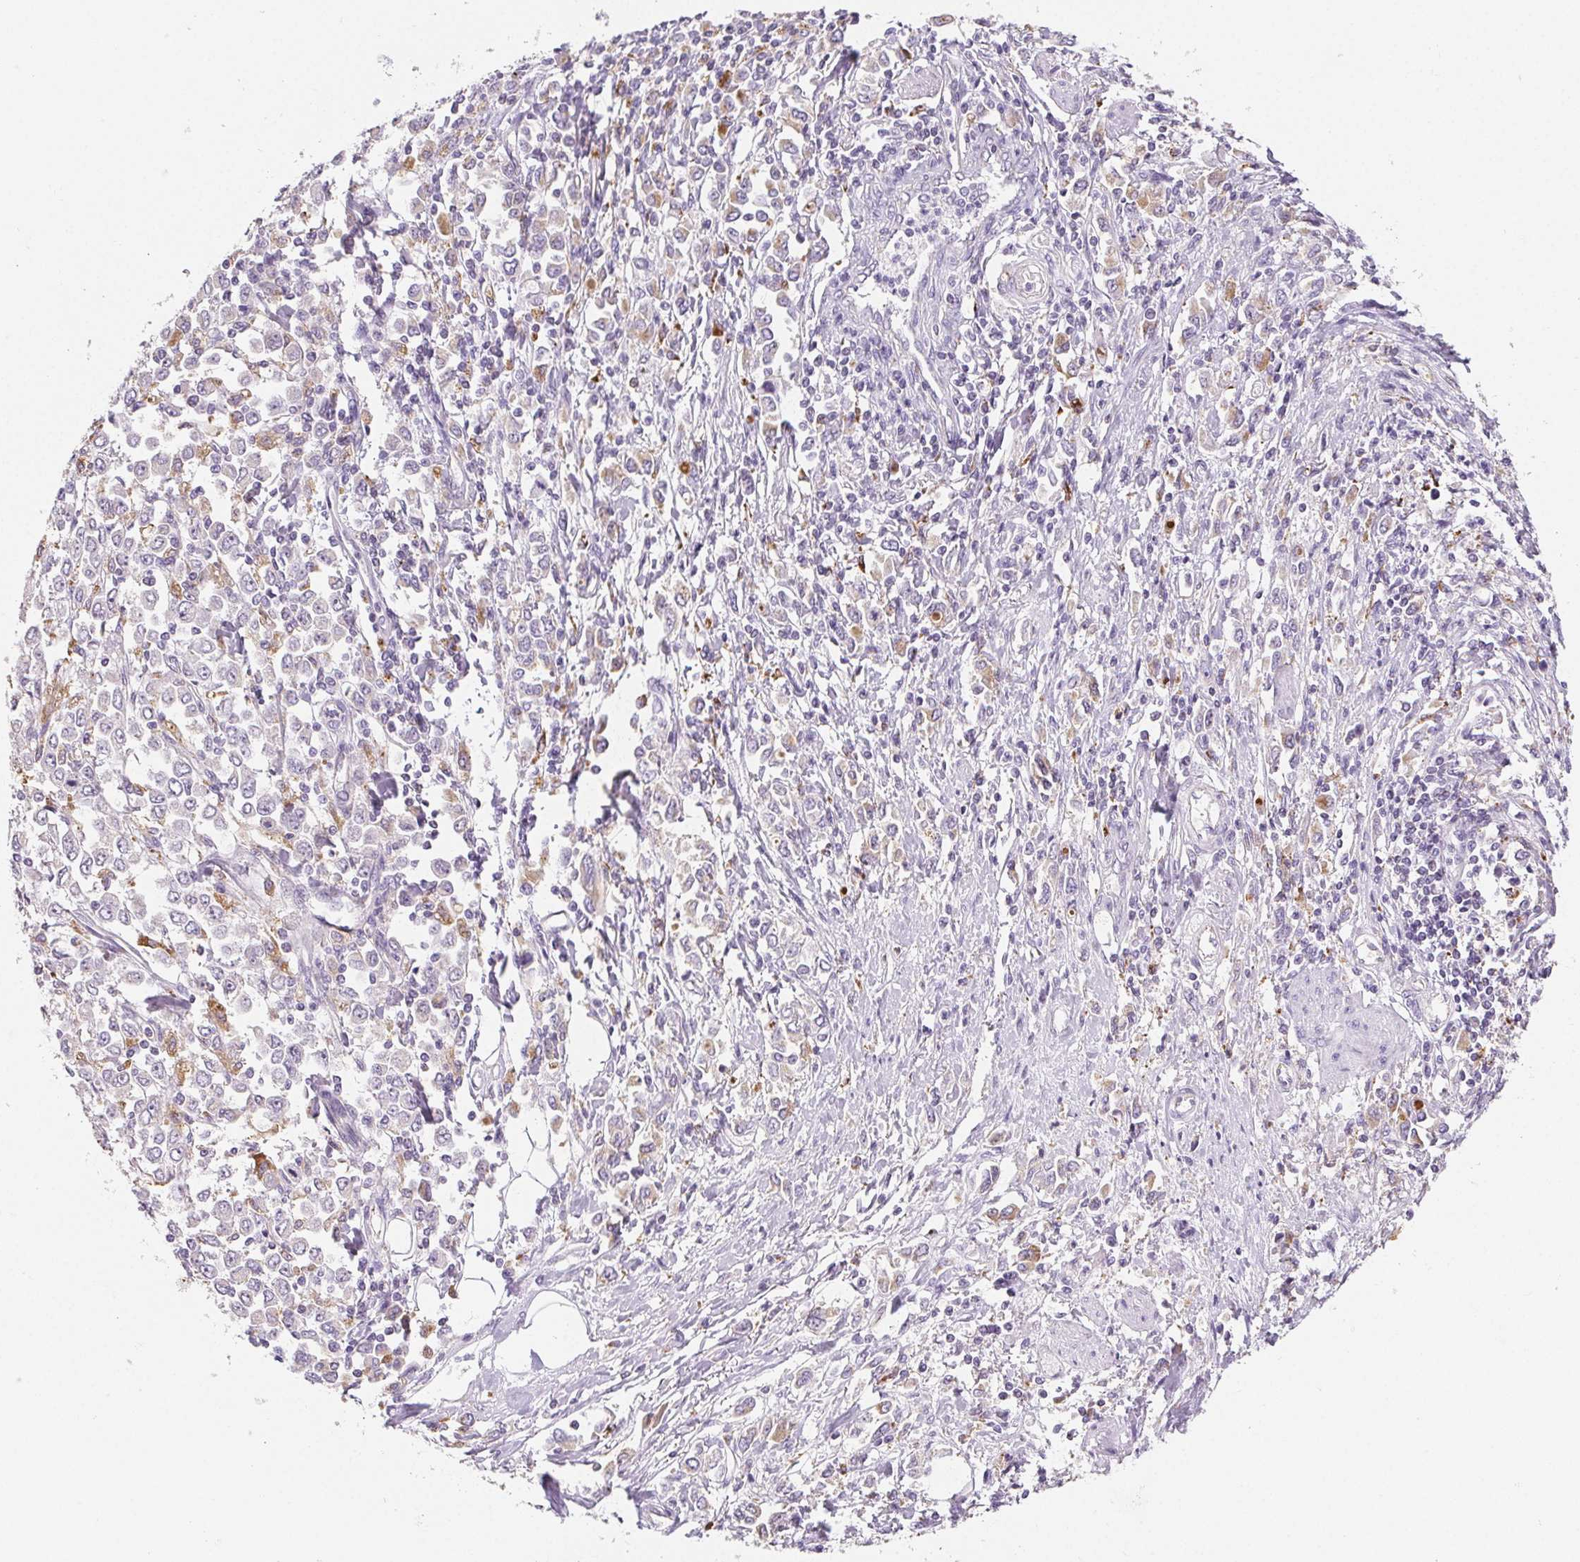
{"staining": {"intensity": "negative", "quantity": "none", "location": "none"}, "tissue": "stomach cancer", "cell_type": "Tumor cells", "image_type": "cancer", "snomed": [{"axis": "morphology", "description": "Adenocarcinoma, NOS"}, {"axis": "topography", "description": "Stomach, upper"}], "caption": "DAB (3,3'-diaminobenzidine) immunohistochemical staining of human stomach cancer displays no significant expression in tumor cells.", "gene": "LIPA", "patient": {"sex": "male", "age": 70}}